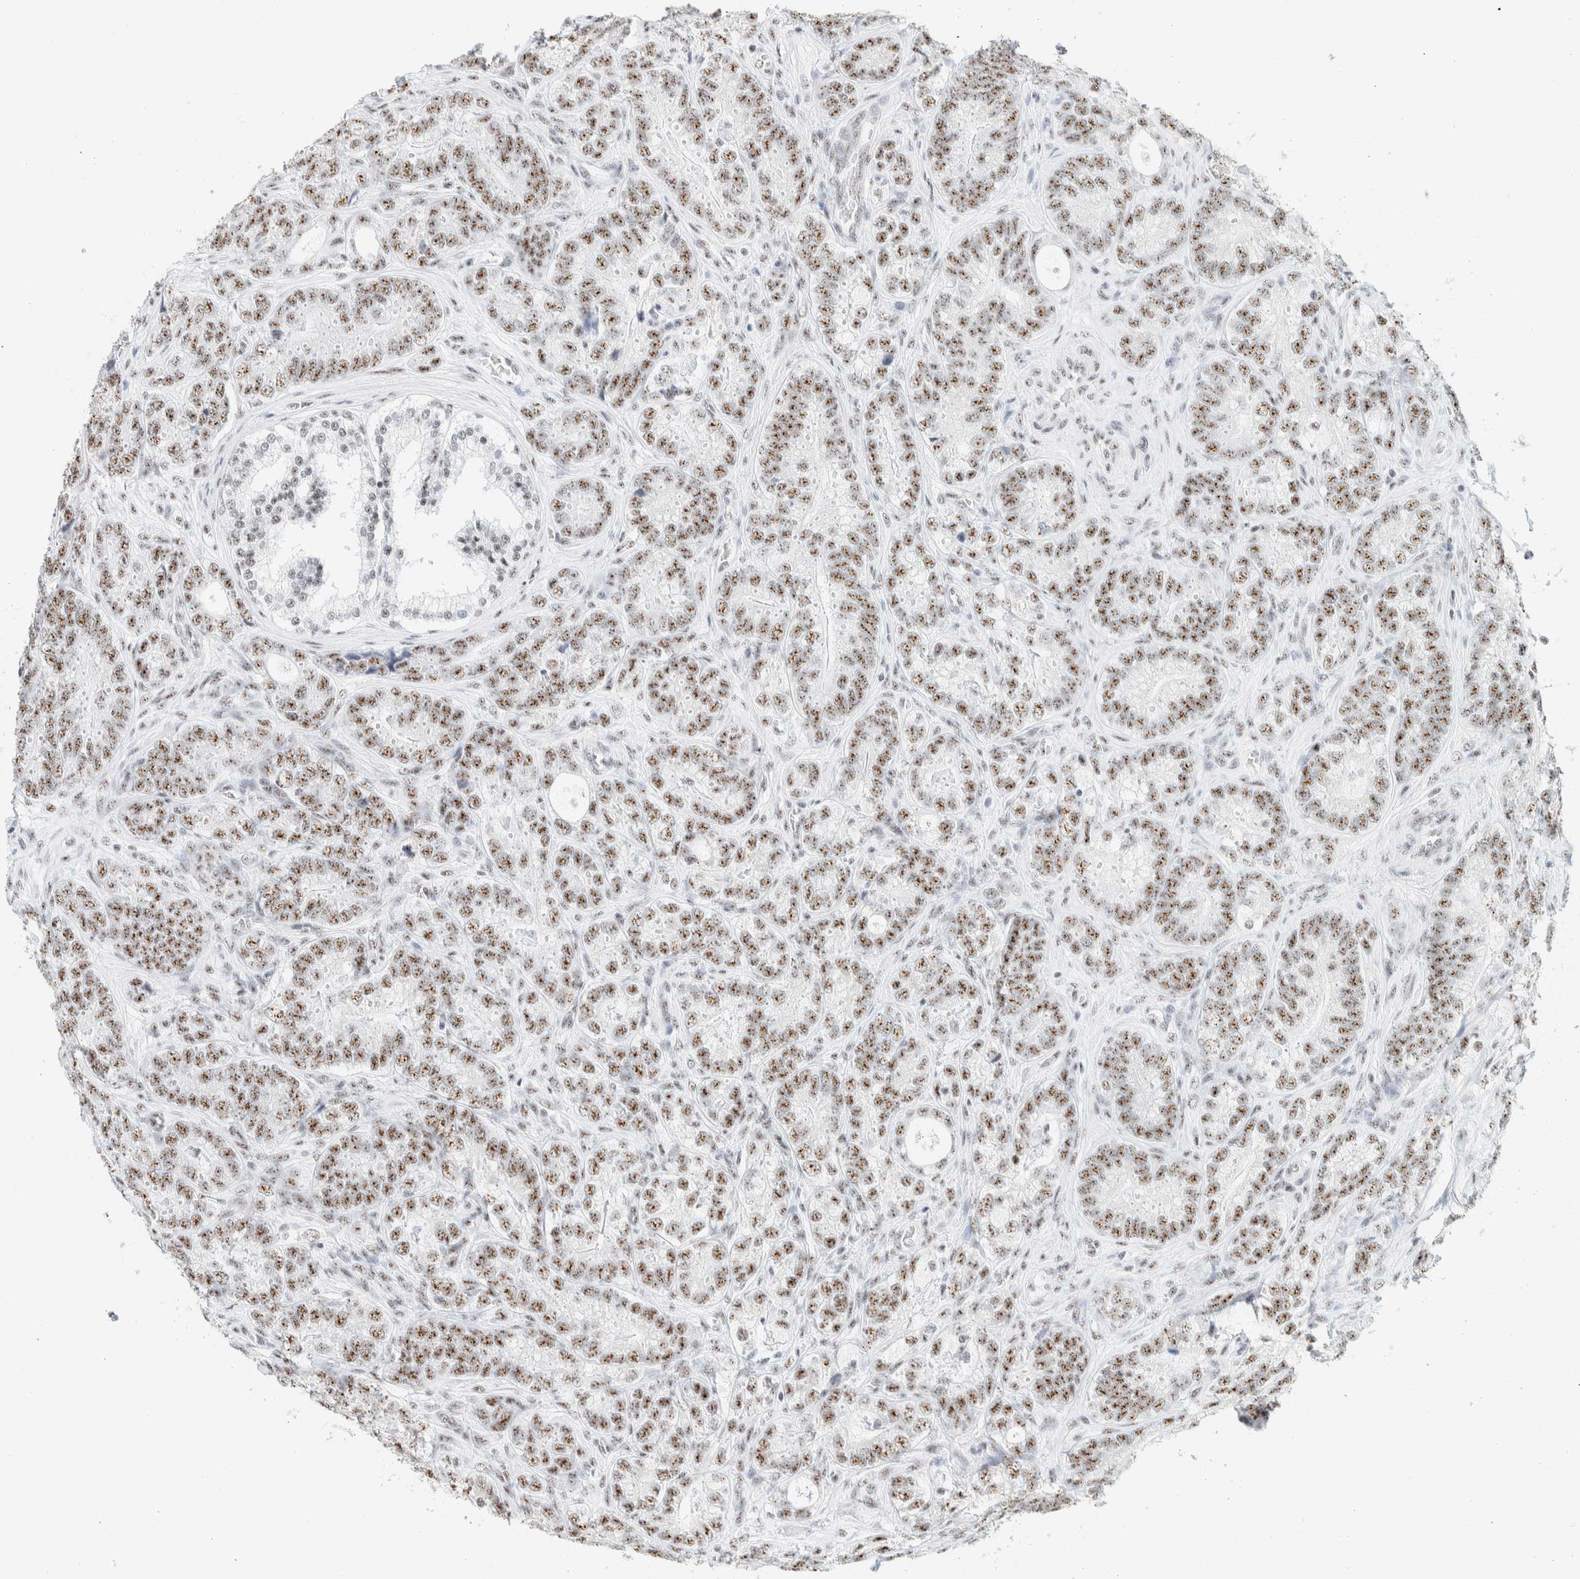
{"staining": {"intensity": "moderate", "quantity": ">75%", "location": "nuclear"}, "tissue": "prostate cancer", "cell_type": "Tumor cells", "image_type": "cancer", "snomed": [{"axis": "morphology", "description": "Adenocarcinoma, High grade"}, {"axis": "topography", "description": "Prostate"}], "caption": "An immunohistochemistry (IHC) histopathology image of neoplastic tissue is shown. Protein staining in brown labels moderate nuclear positivity in high-grade adenocarcinoma (prostate) within tumor cells.", "gene": "SON", "patient": {"sex": "male", "age": 56}}